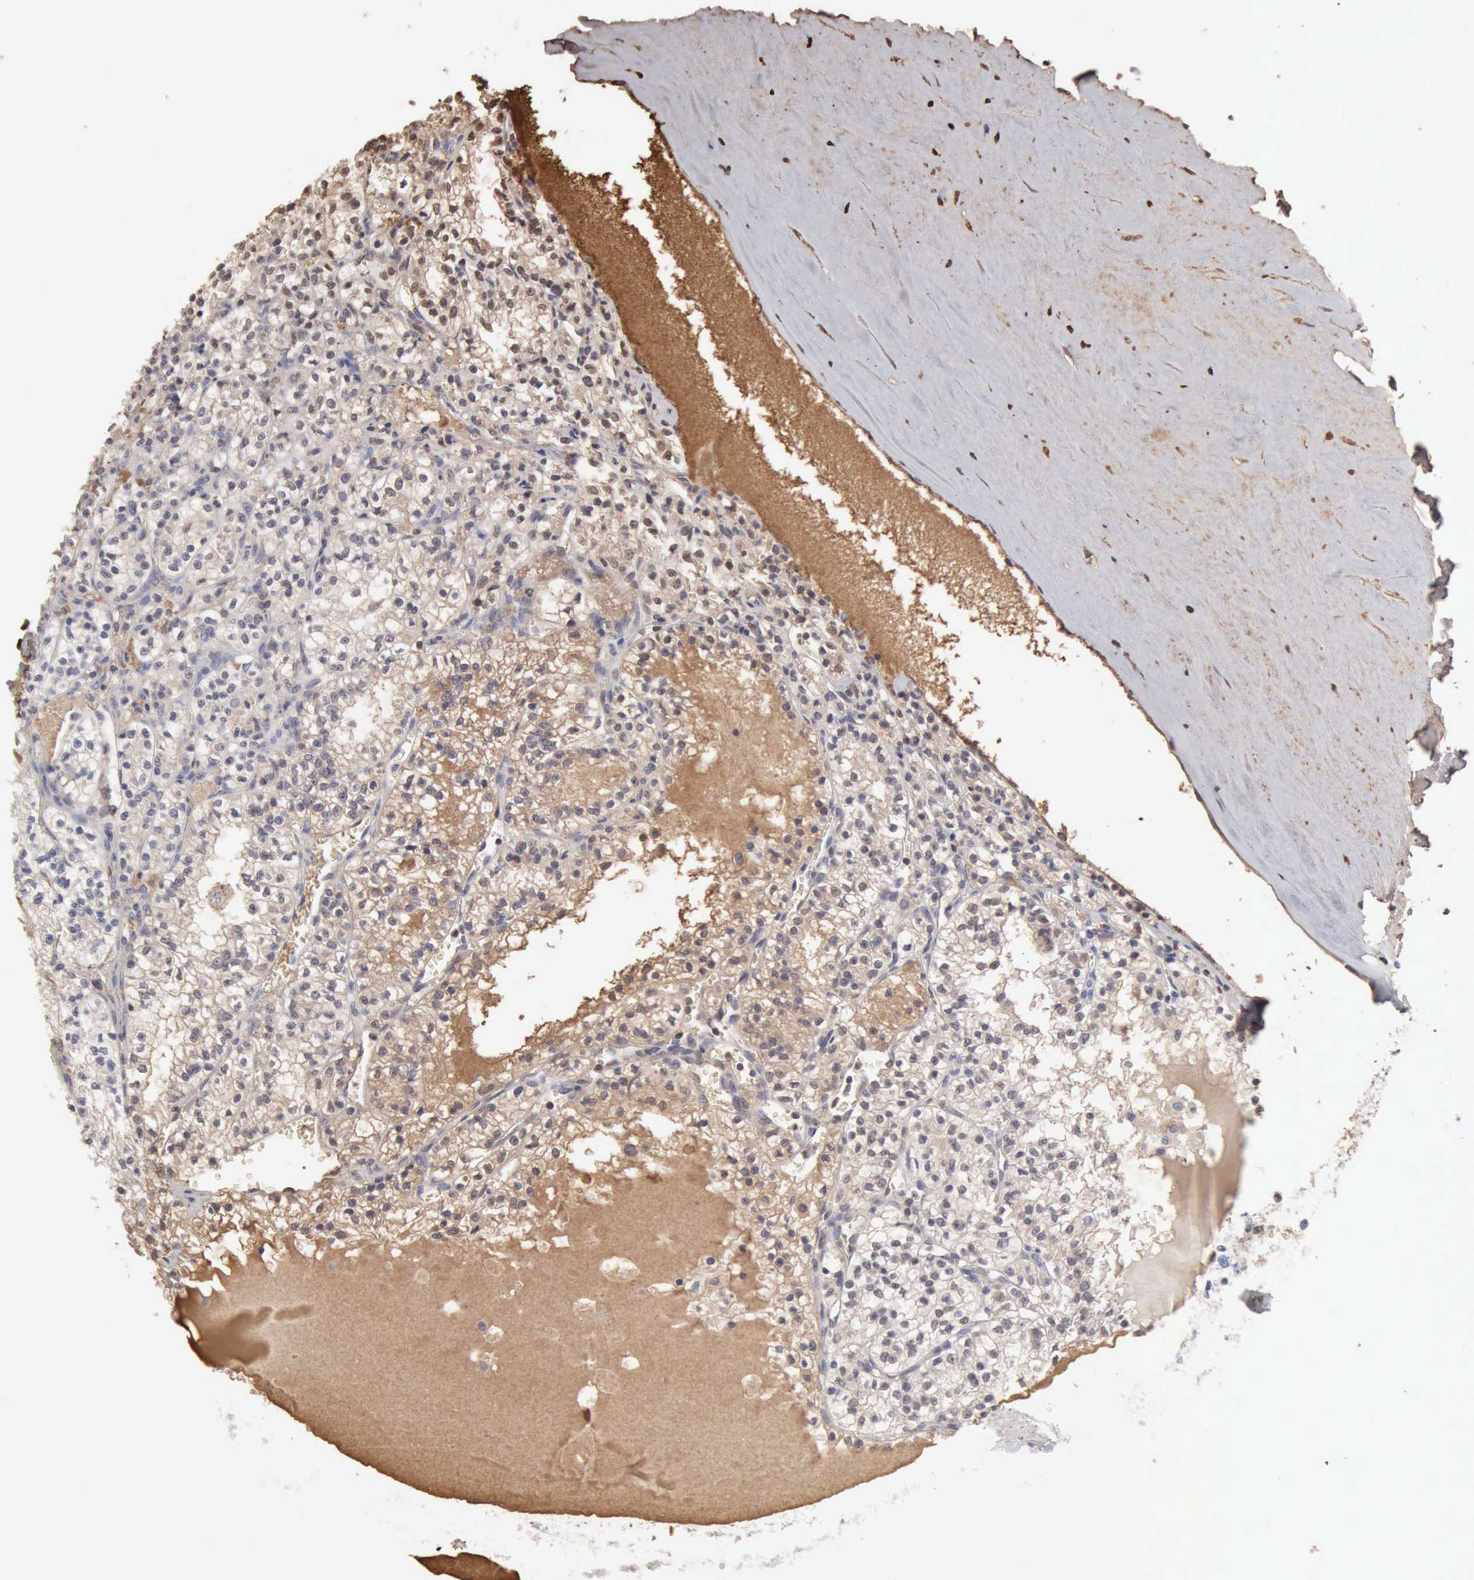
{"staining": {"intensity": "weak", "quantity": "<25%", "location": "cytoplasmic/membranous"}, "tissue": "renal cancer", "cell_type": "Tumor cells", "image_type": "cancer", "snomed": [{"axis": "morphology", "description": "Adenocarcinoma, NOS"}, {"axis": "topography", "description": "Kidney"}], "caption": "High magnification brightfield microscopy of renal cancer stained with DAB (brown) and counterstained with hematoxylin (blue): tumor cells show no significant expression. (Stains: DAB immunohistochemistry with hematoxylin counter stain, Microscopy: brightfield microscopy at high magnification).", "gene": "SERPINA1", "patient": {"sex": "male", "age": 61}}